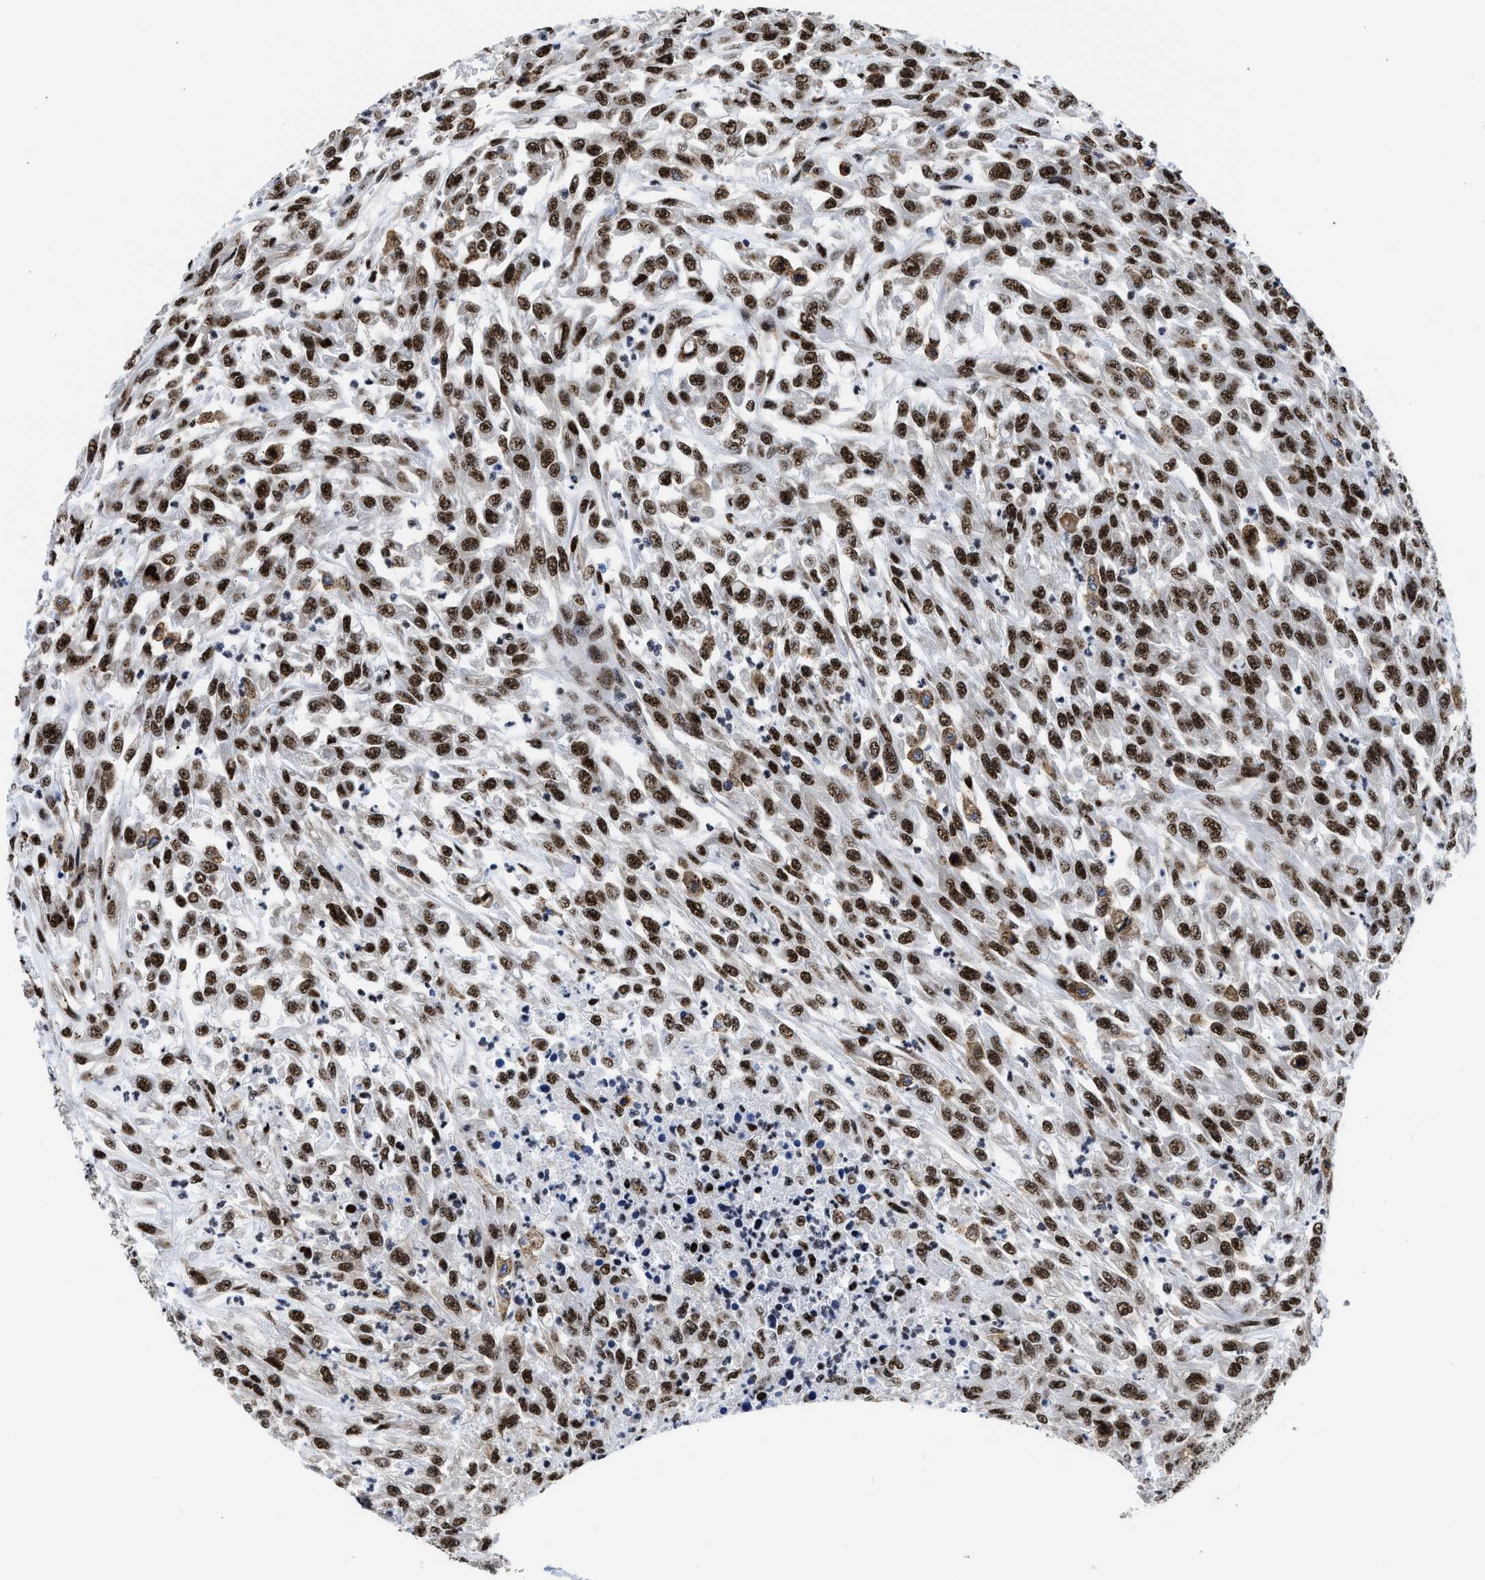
{"staining": {"intensity": "strong", "quantity": ">75%", "location": "nuclear"}, "tissue": "urothelial cancer", "cell_type": "Tumor cells", "image_type": "cancer", "snomed": [{"axis": "morphology", "description": "Urothelial carcinoma, High grade"}, {"axis": "topography", "description": "Urinary bladder"}], "caption": "Brown immunohistochemical staining in urothelial cancer displays strong nuclear staining in about >75% of tumor cells.", "gene": "RBM8A", "patient": {"sex": "male", "age": 46}}